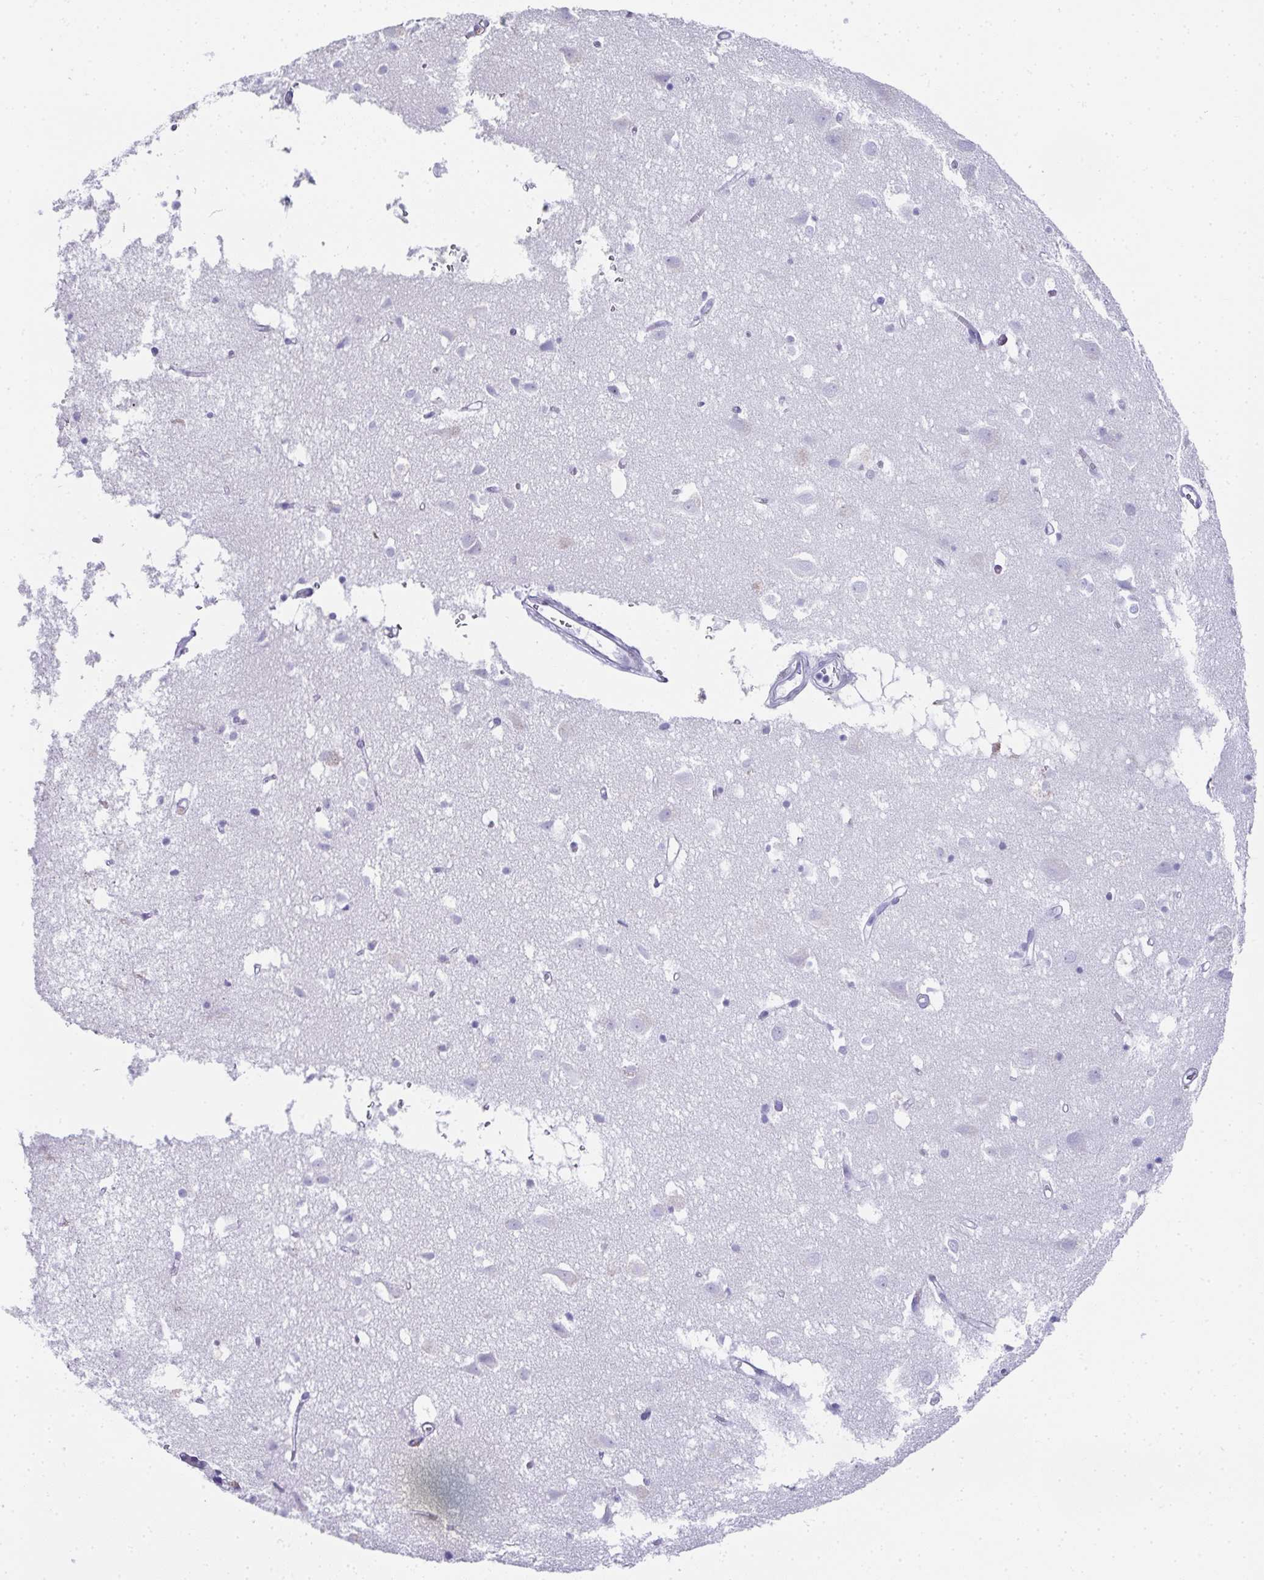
{"staining": {"intensity": "negative", "quantity": "none", "location": "none"}, "tissue": "cerebral cortex", "cell_type": "Endothelial cells", "image_type": "normal", "snomed": [{"axis": "morphology", "description": "Normal tissue, NOS"}, {"axis": "topography", "description": "Cerebral cortex"}], "caption": "A high-resolution histopathology image shows immunohistochemistry staining of unremarkable cerebral cortex, which displays no significant staining in endothelial cells.", "gene": "SYCP1", "patient": {"sex": "male", "age": 70}}